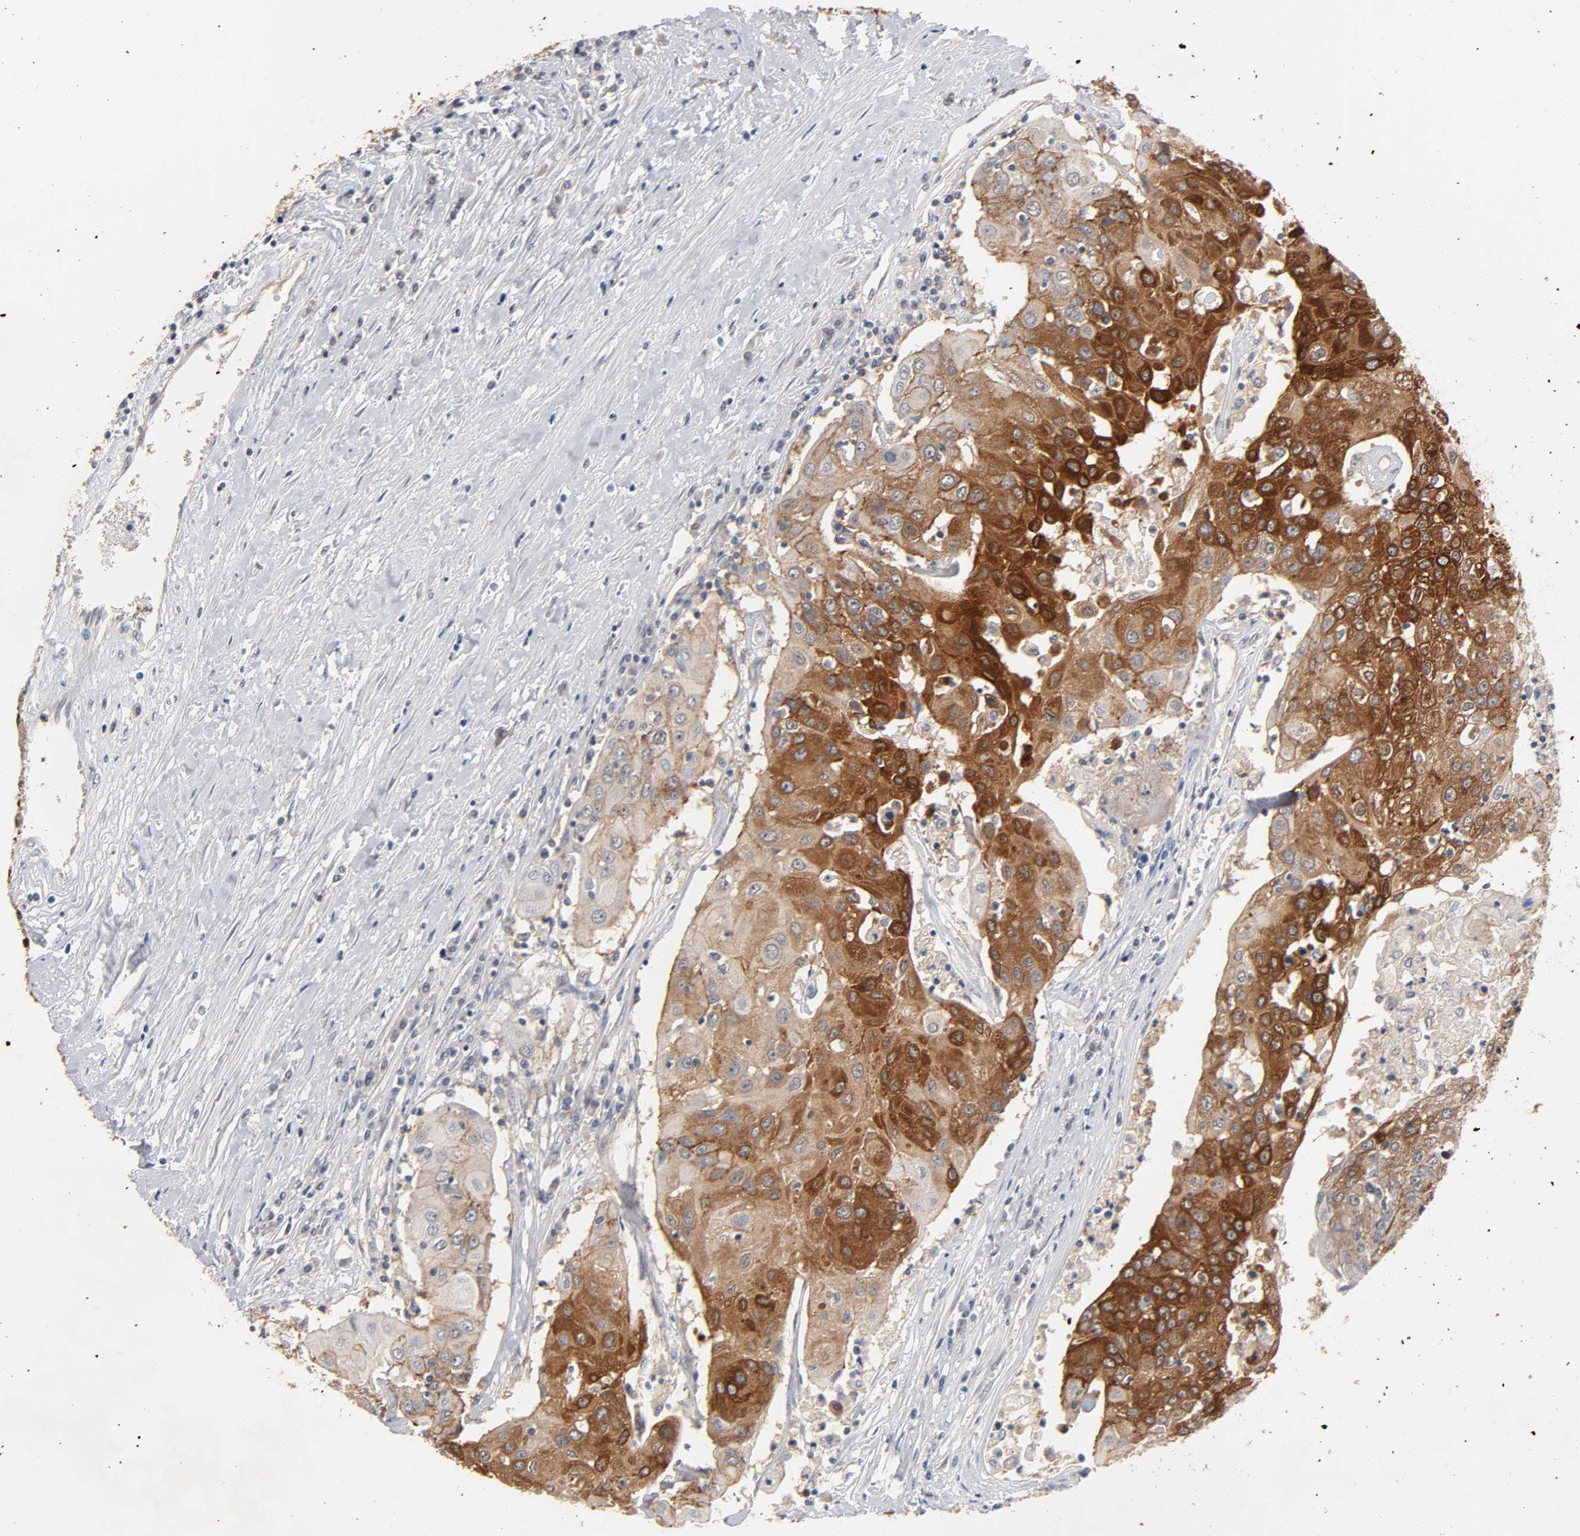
{"staining": {"intensity": "strong", "quantity": ">75%", "location": "cytoplasmic/membranous"}, "tissue": "urothelial cancer", "cell_type": "Tumor cells", "image_type": "cancer", "snomed": [{"axis": "morphology", "description": "Urothelial carcinoma, High grade"}, {"axis": "topography", "description": "Urinary bladder"}], "caption": "There is high levels of strong cytoplasmic/membranous expression in tumor cells of urothelial carcinoma (high-grade), as demonstrated by immunohistochemical staining (brown color).", "gene": "HTR1E", "patient": {"sex": "female", "age": 85}}